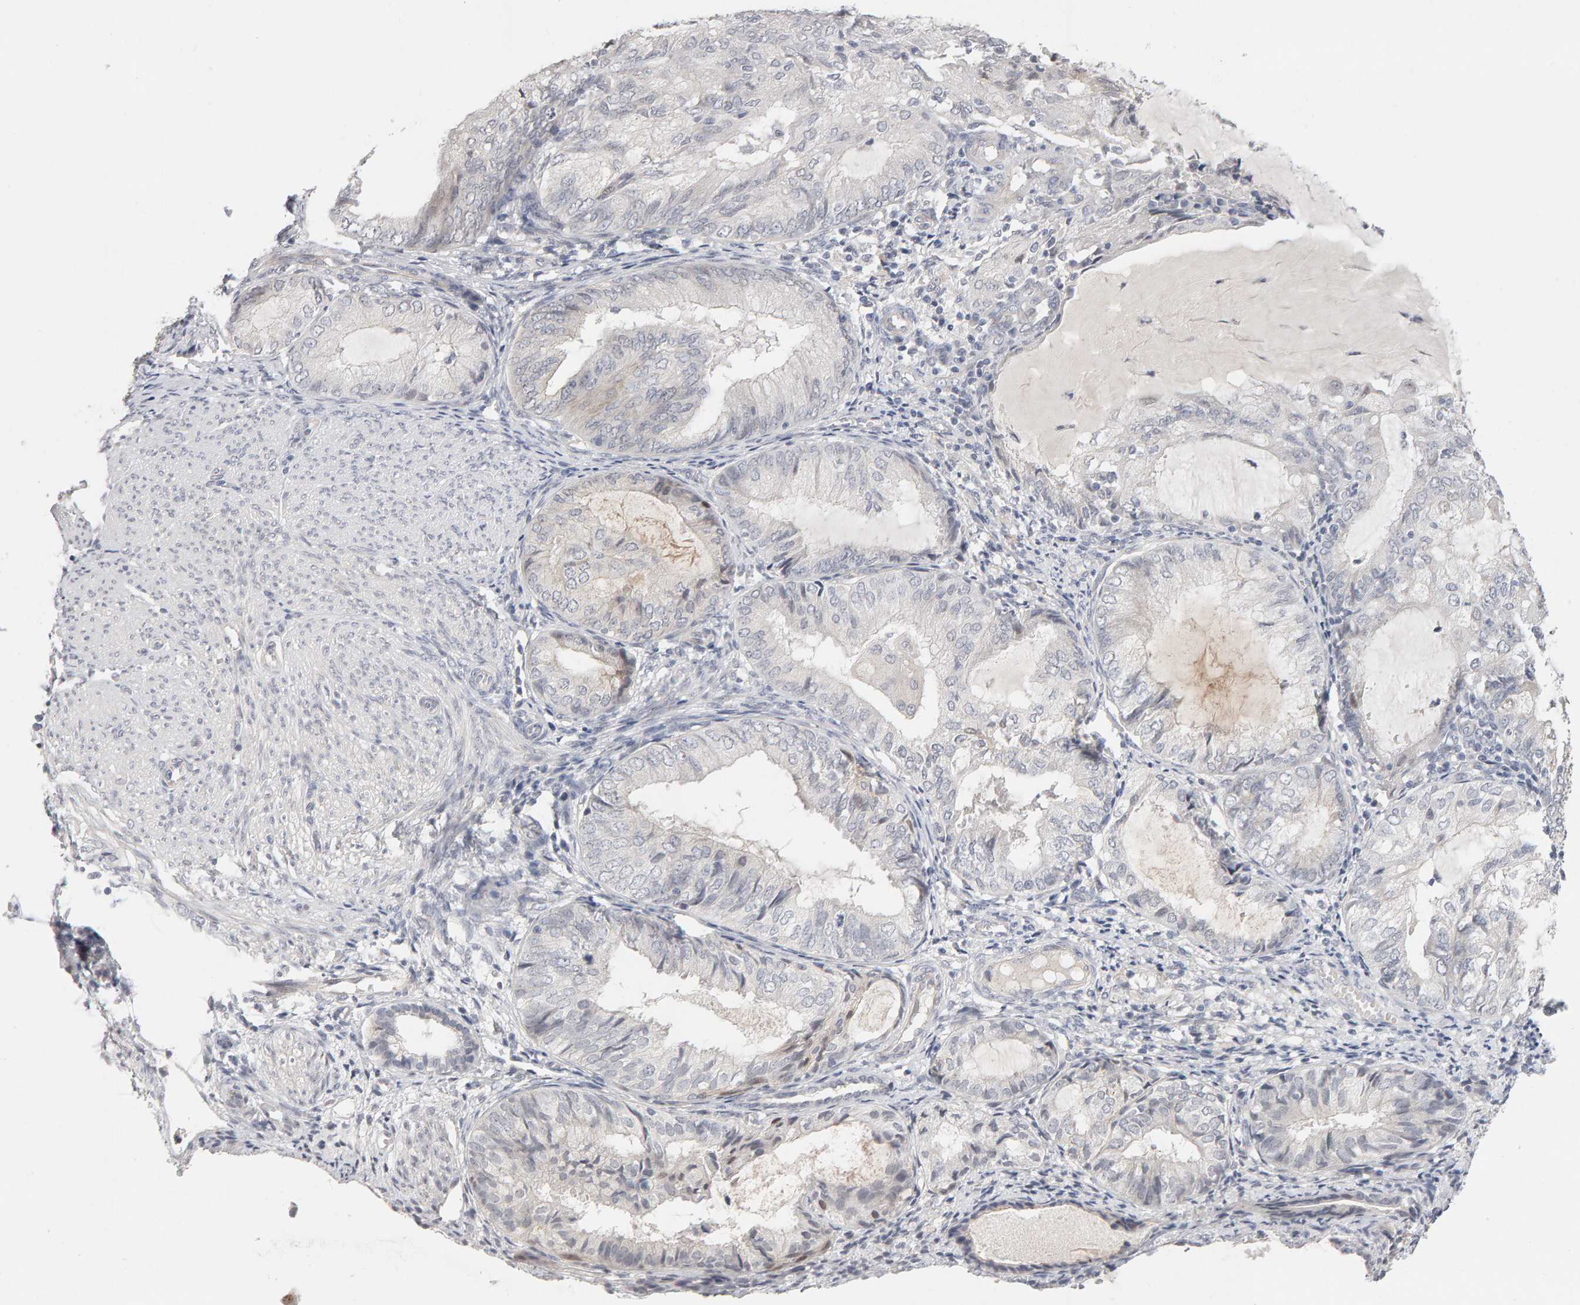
{"staining": {"intensity": "negative", "quantity": "none", "location": "none"}, "tissue": "endometrial cancer", "cell_type": "Tumor cells", "image_type": "cancer", "snomed": [{"axis": "morphology", "description": "Adenocarcinoma, NOS"}, {"axis": "topography", "description": "Endometrium"}], "caption": "DAB immunohistochemical staining of human endometrial cancer (adenocarcinoma) demonstrates no significant positivity in tumor cells.", "gene": "HNF4A", "patient": {"sex": "female", "age": 81}}